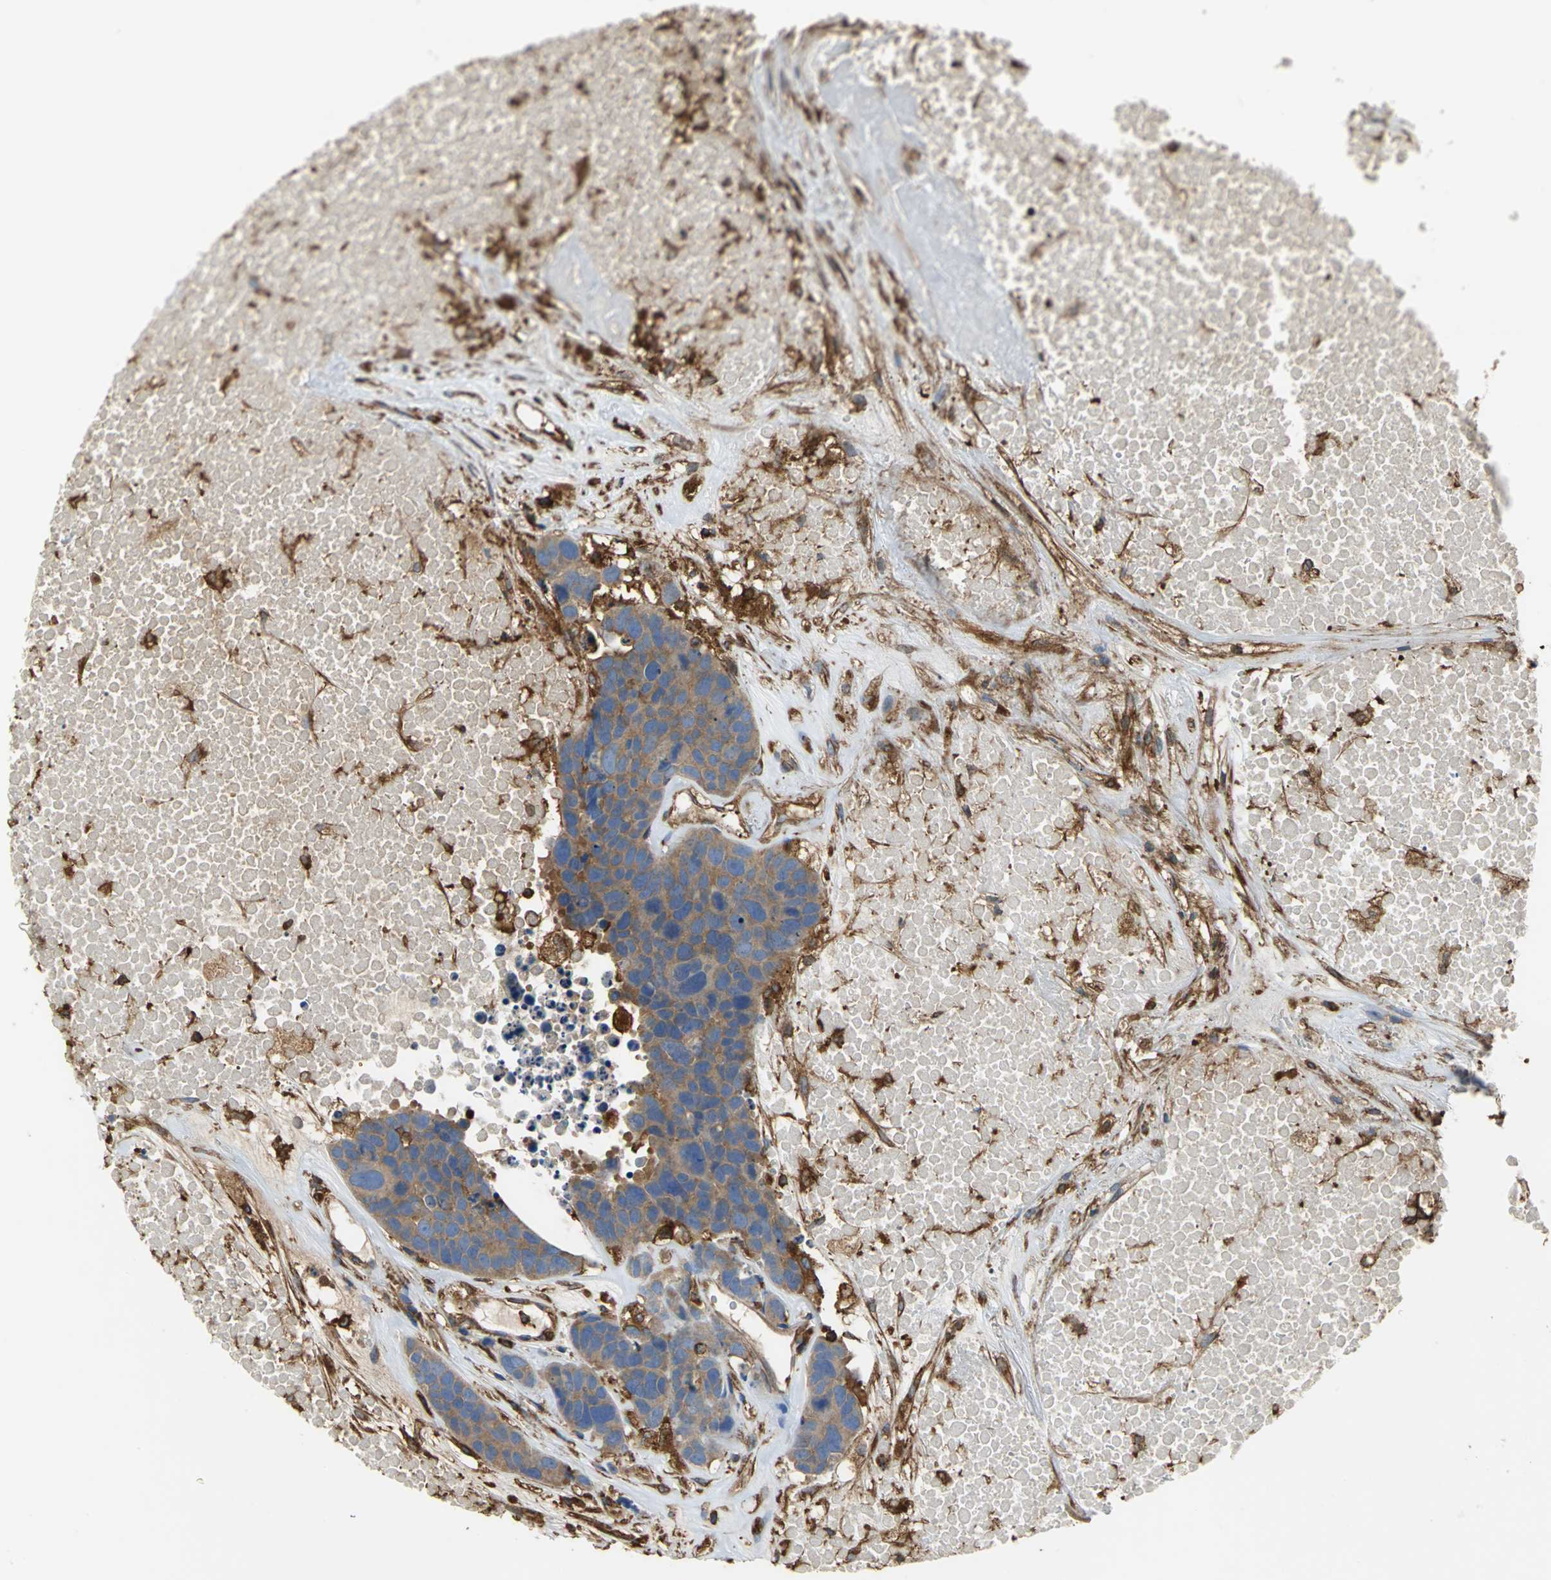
{"staining": {"intensity": "moderate", "quantity": ">75%", "location": "cytoplasmic/membranous"}, "tissue": "carcinoid", "cell_type": "Tumor cells", "image_type": "cancer", "snomed": [{"axis": "morphology", "description": "Carcinoid, malignant, NOS"}, {"axis": "topography", "description": "Lung"}], "caption": "Moderate cytoplasmic/membranous protein expression is present in about >75% of tumor cells in malignant carcinoid.", "gene": "TLN1", "patient": {"sex": "male", "age": 60}}